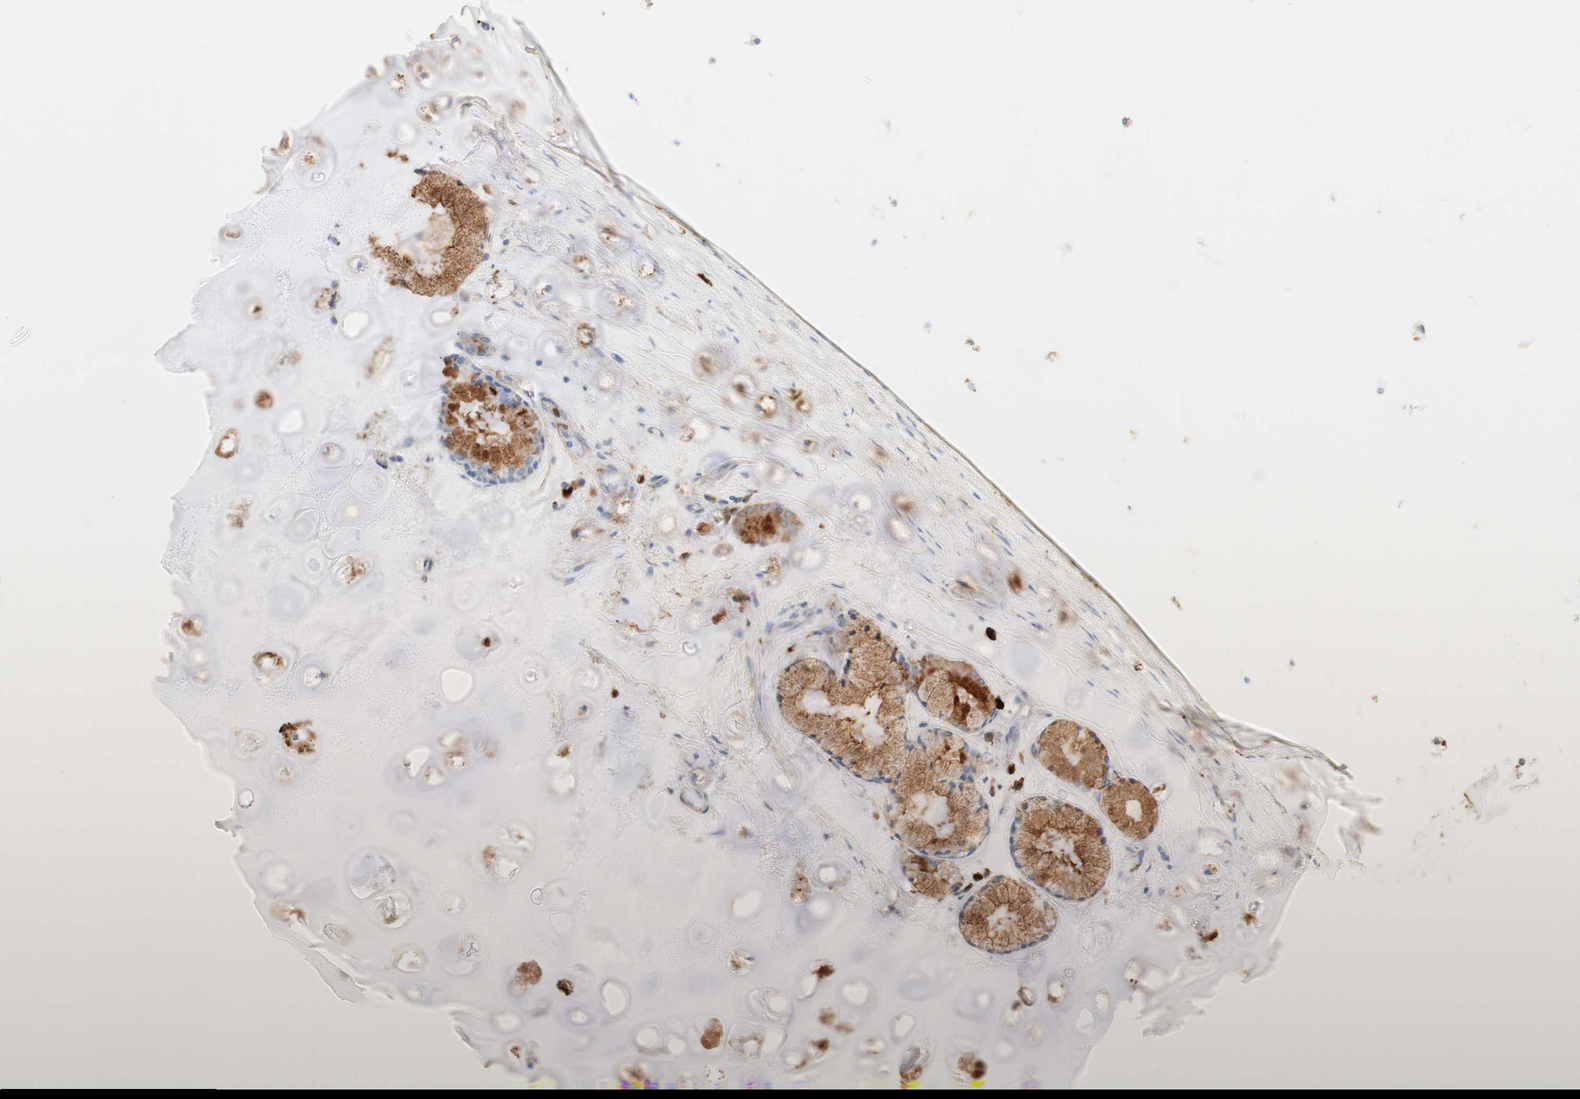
{"staining": {"intensity": "negative", "quantity": "none", "location": "none"}, "tissue": "adipose tissue", "cell_type": "Adipocytes", "image_type": "normal", "snomed": [{"axis": "morphology", "description": "Normal tissue, NOS"}, {"axis": "topography", "description": "Bronchus"}], "caption": "IHC photomicrograph of normal adipose tissue: human adipose tissue stained with DAB demonstrates no significant protein staining in adipocytes.", "gene": "CD63", "patient": {"sex": "female", "age": 73}}